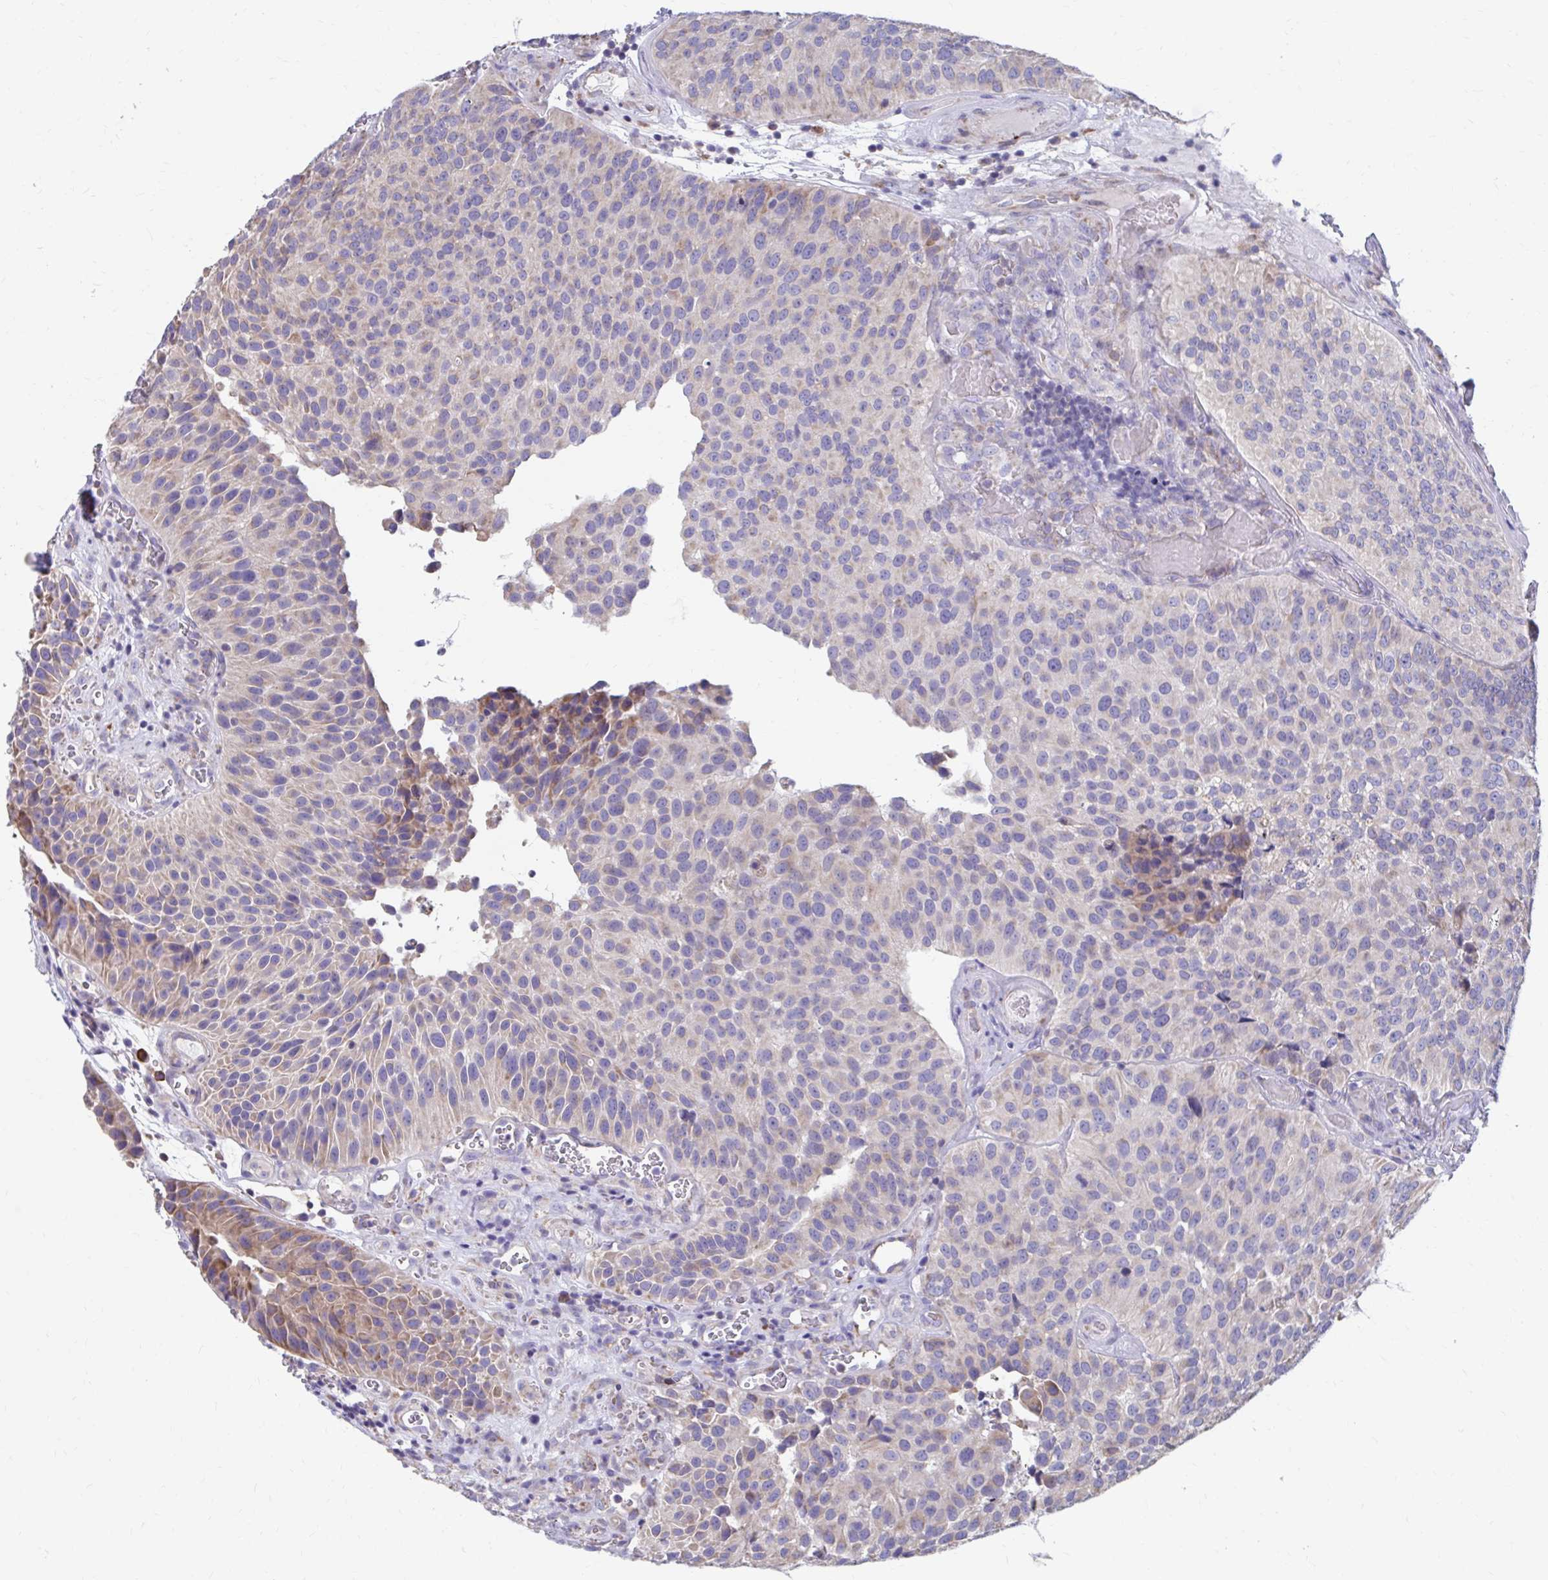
{"staining": {"intensity": "negative", "quantity": "none", "location": "none"}, "tissue": "urothelial cancer", "cell_type": "Tumor cells", "image_type": "cancer", "snomed": [{"axis": "morphology", "description": "Urothelial carcinoma, Low grade"}, {"axis": "topography", "description": "Urinary bladder"}], "caption": "An image of human urothelial cancer is negative for staining in tumor cells. (DAB (3,3'-diaminobenzidine) immunohistochemistry with hematoxylin counter stain).", "gene": "FKBP2", "patient": {"sex": "male", "age": 76}}